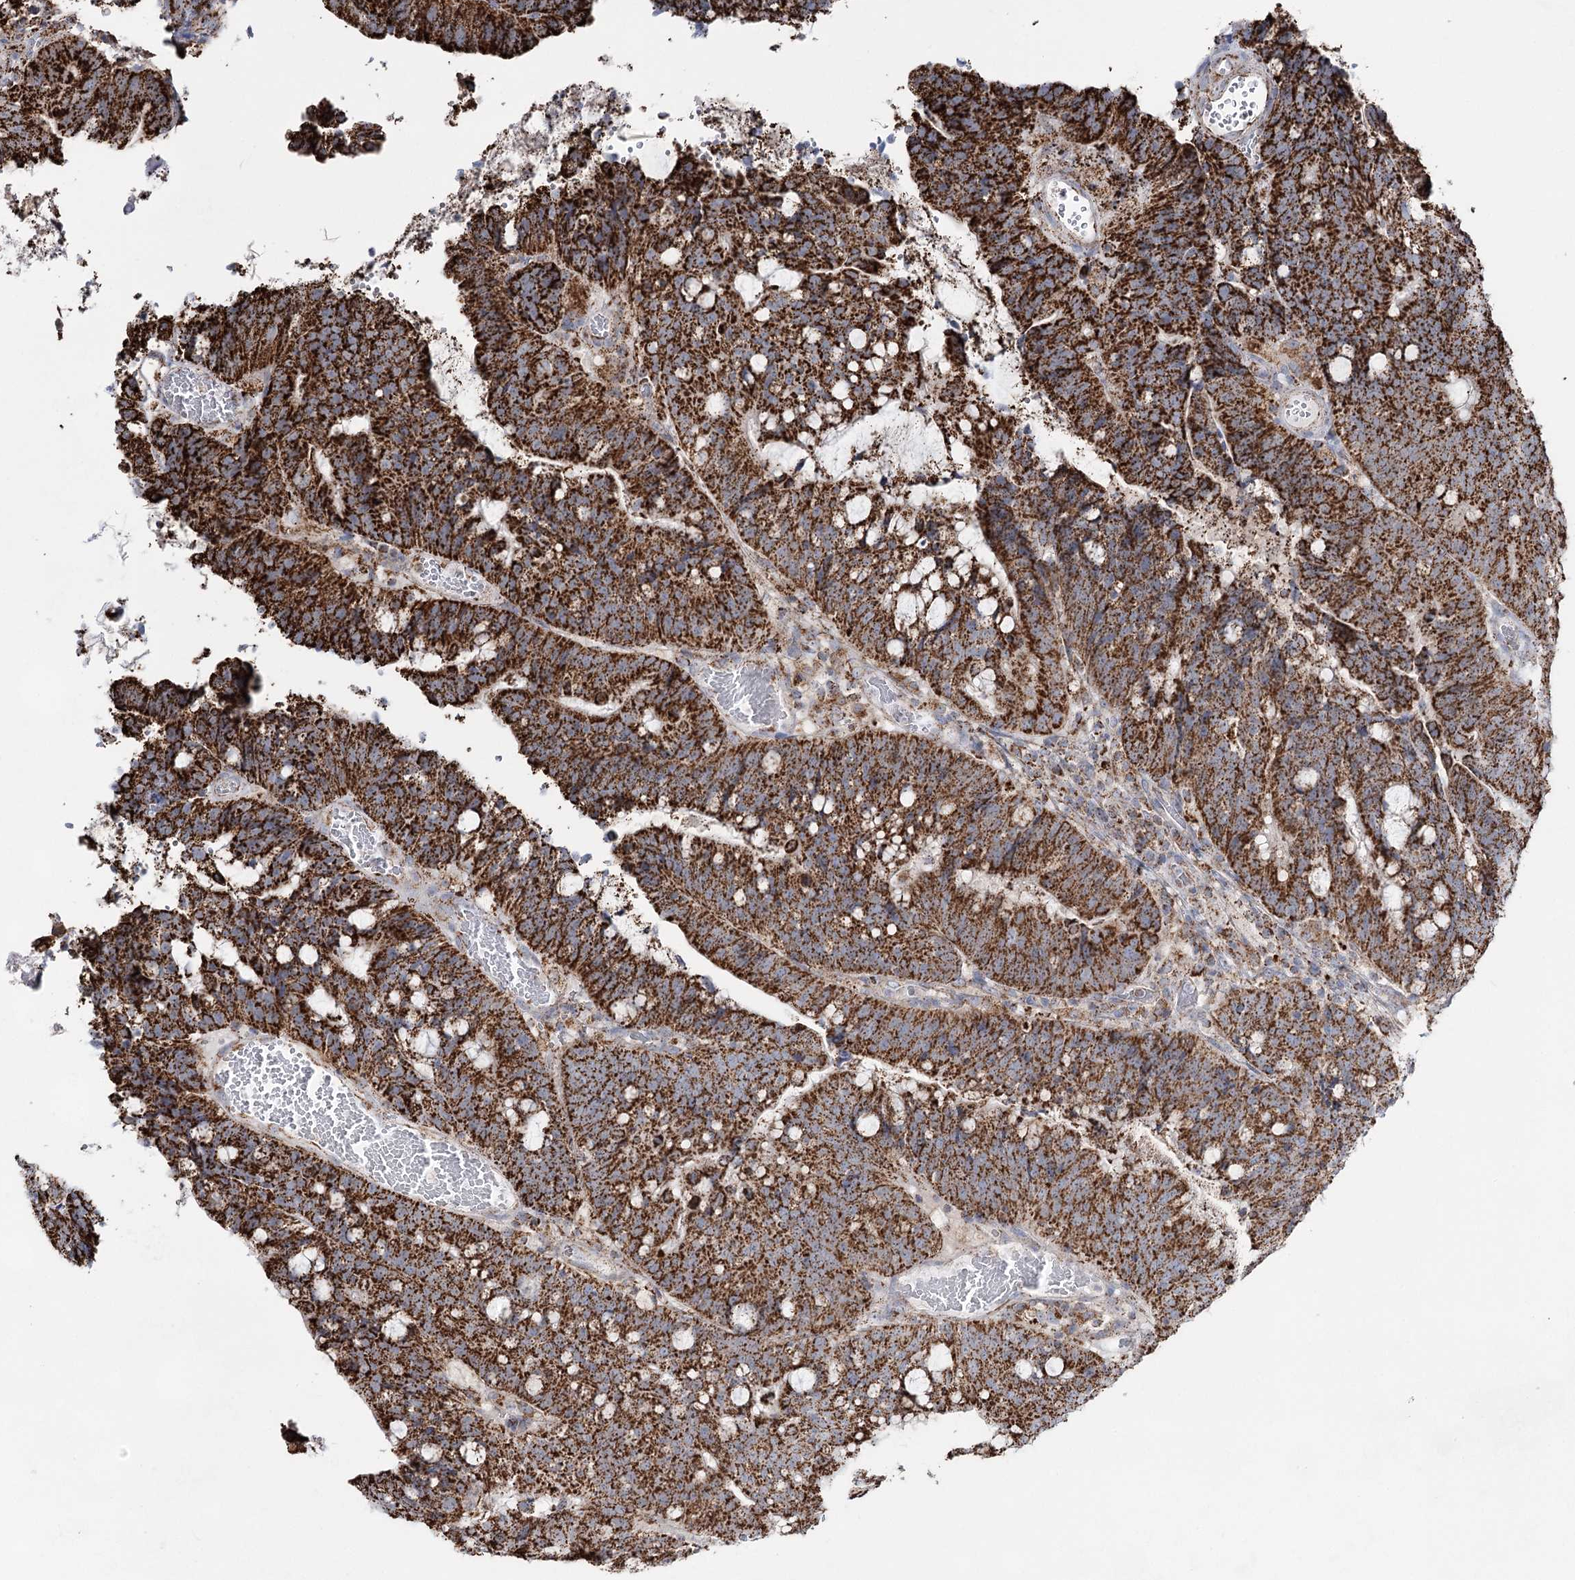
{"staining": {"intensity": "strong", "quantity": ">75%", "location": "cytoplasmic/membranous"}, "tissue": "colorectal cancer", "cell_type": "Tumor cells", "image_type": "cancer", "snomed": [{"axis": "morphology", "description": "Adenocarcinoma, NOS"}, {"axis": "topography", "description": "Colon"}], "caption": "Protein expression analysis of colorectal adenocarcinoma displays strong cytoplasmic/membranous staining in about >75% of tumor cells. The staining is performed using DAB brown chromogen to label protein expression. The nuclei are counter-stained blue using hematoxylin.", "gene": "CWF19L1", "patient": {"sex": "female", "age": 66}}